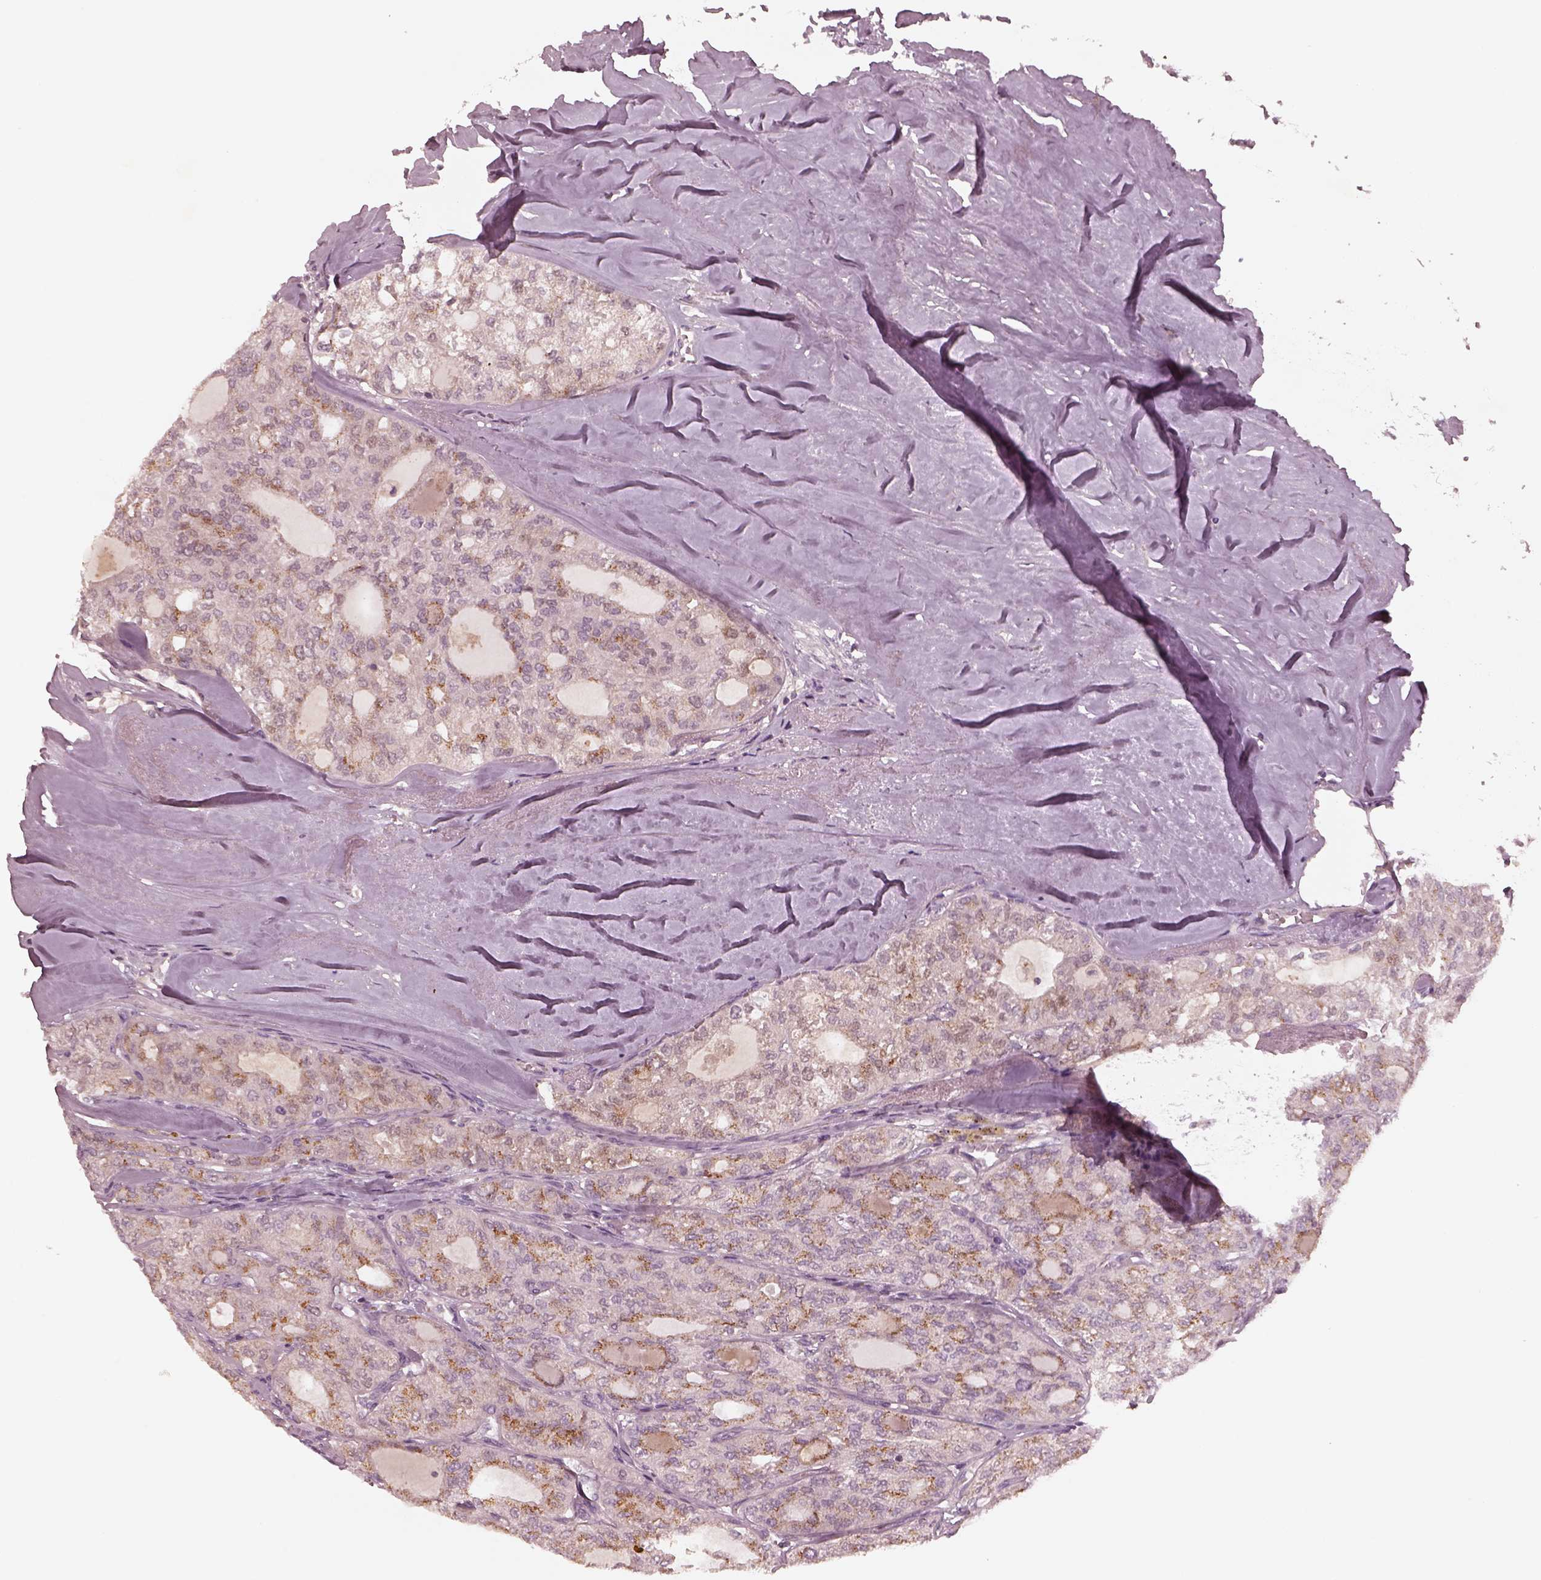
{"staining": {"intensity": "moderate", "quantity": "<25%", "location": "cytoplasmic/membranous"}, "tissue": "thyroid cancer", "cell_type": "Tumor cells", "image_type": "cancer", "snomed": [{"axis": "morphology", "description": "Follicular adenoma carcinoma, NOS"}, {"axis": "topography", "description": "Thyroid gland"}], "caption": "This photomicrograph reveals immunohistochemistry (IHC) staining of thyroid follicular adenoma carcinoma, with low moderate cytoplasmic/membranous positivity in about <25% of tumor cells.", "gene": "SDCBP2", "patient": {"sex": "male", "age": 75}}